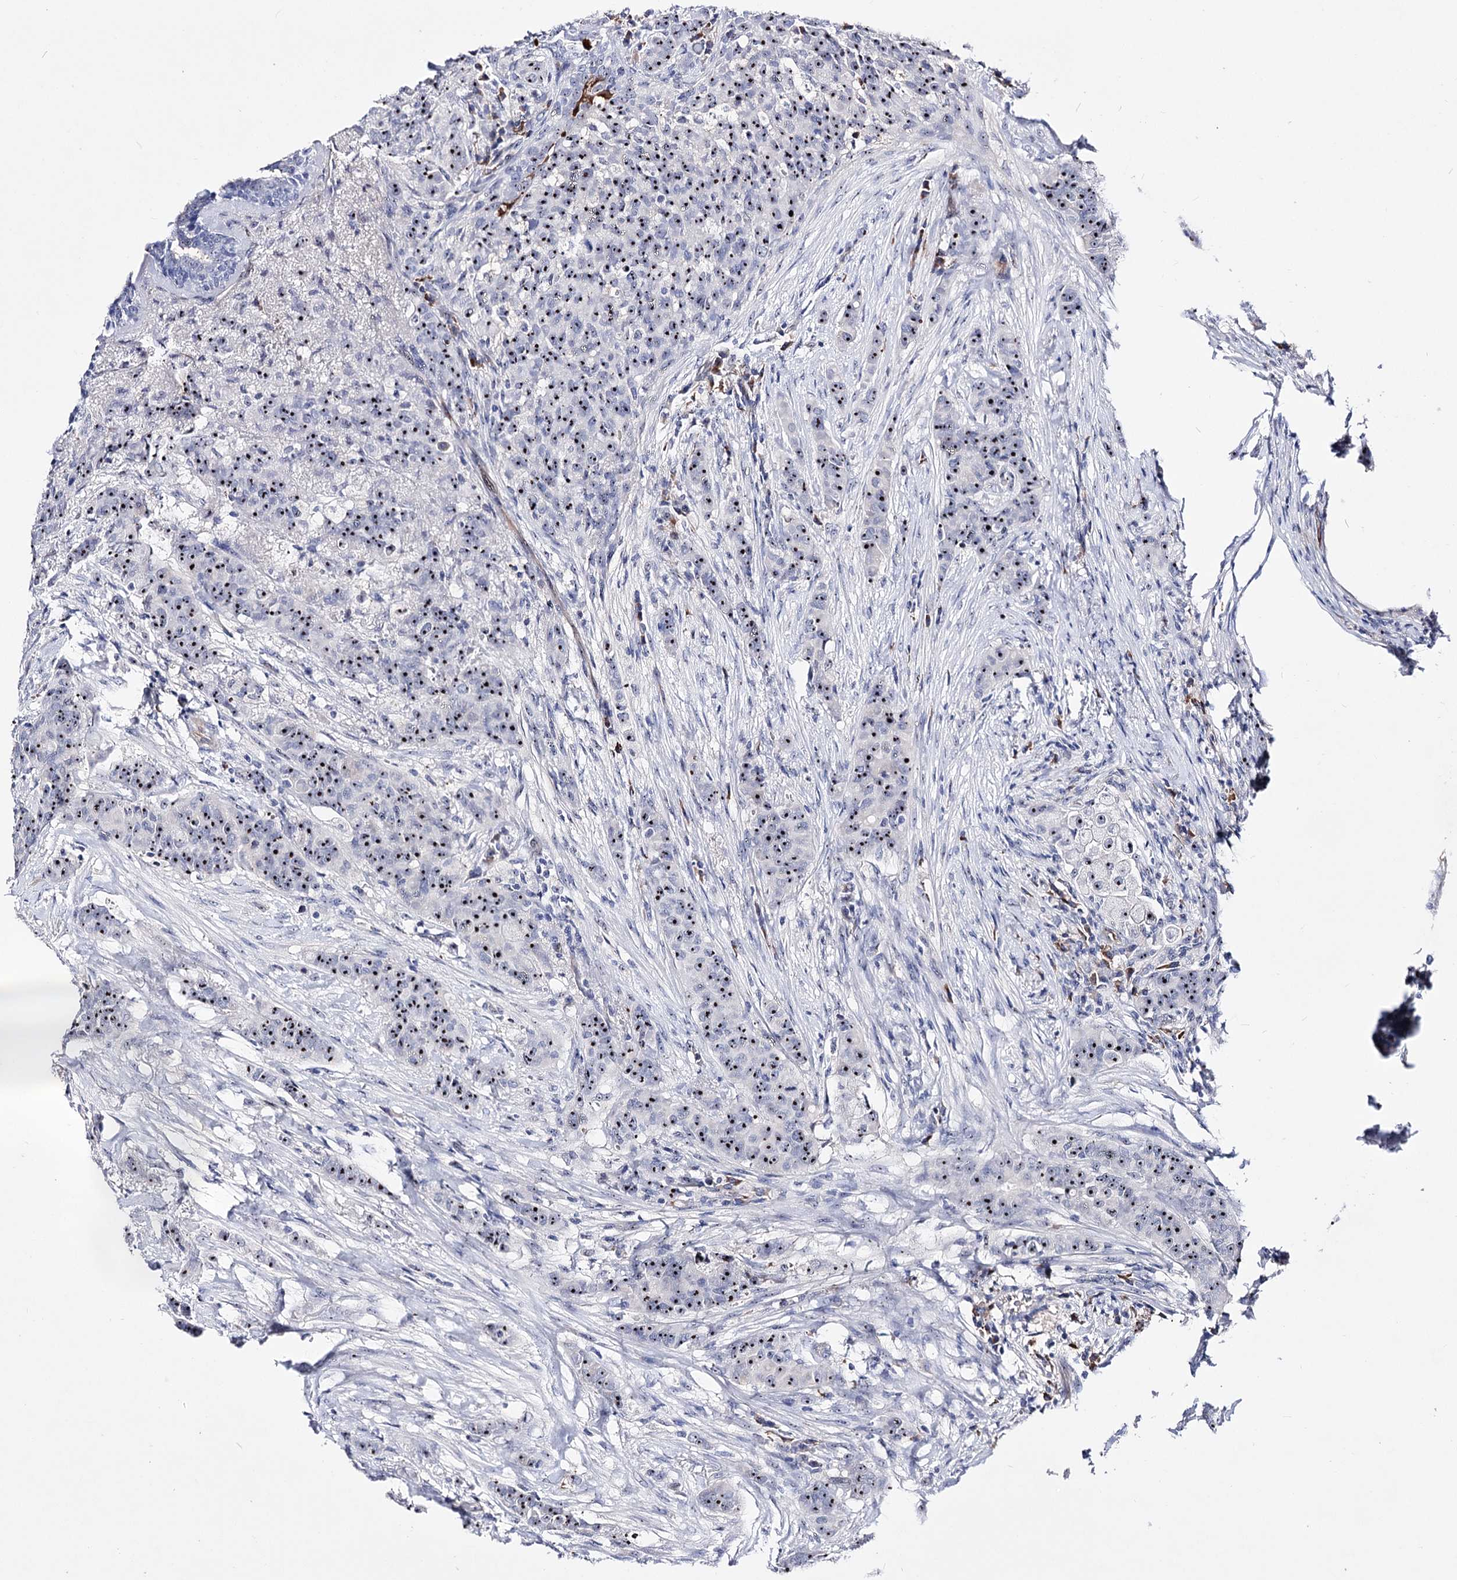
{"staining": {"intensity": "moderate", "quantity": ">75%", "location": "nuclear"}, "tissue": "breast cancer", "cell_type": "Tumor cells", "image_type": "cancer", "snomed": [{"axis": "morphology", "description": "Duct carcinoma"}, {"axis": "topography", "description": "Breast"}], "caption": "IHC photomicrograph of human breast infiltrating ductal carcinoma stained for a protein (brown), which shows medium levels of moderate nuclear staining in approximately >75% of tumor cells.", "gene": "PCGF5", "patient": {"sex": "female", "age": 40}}